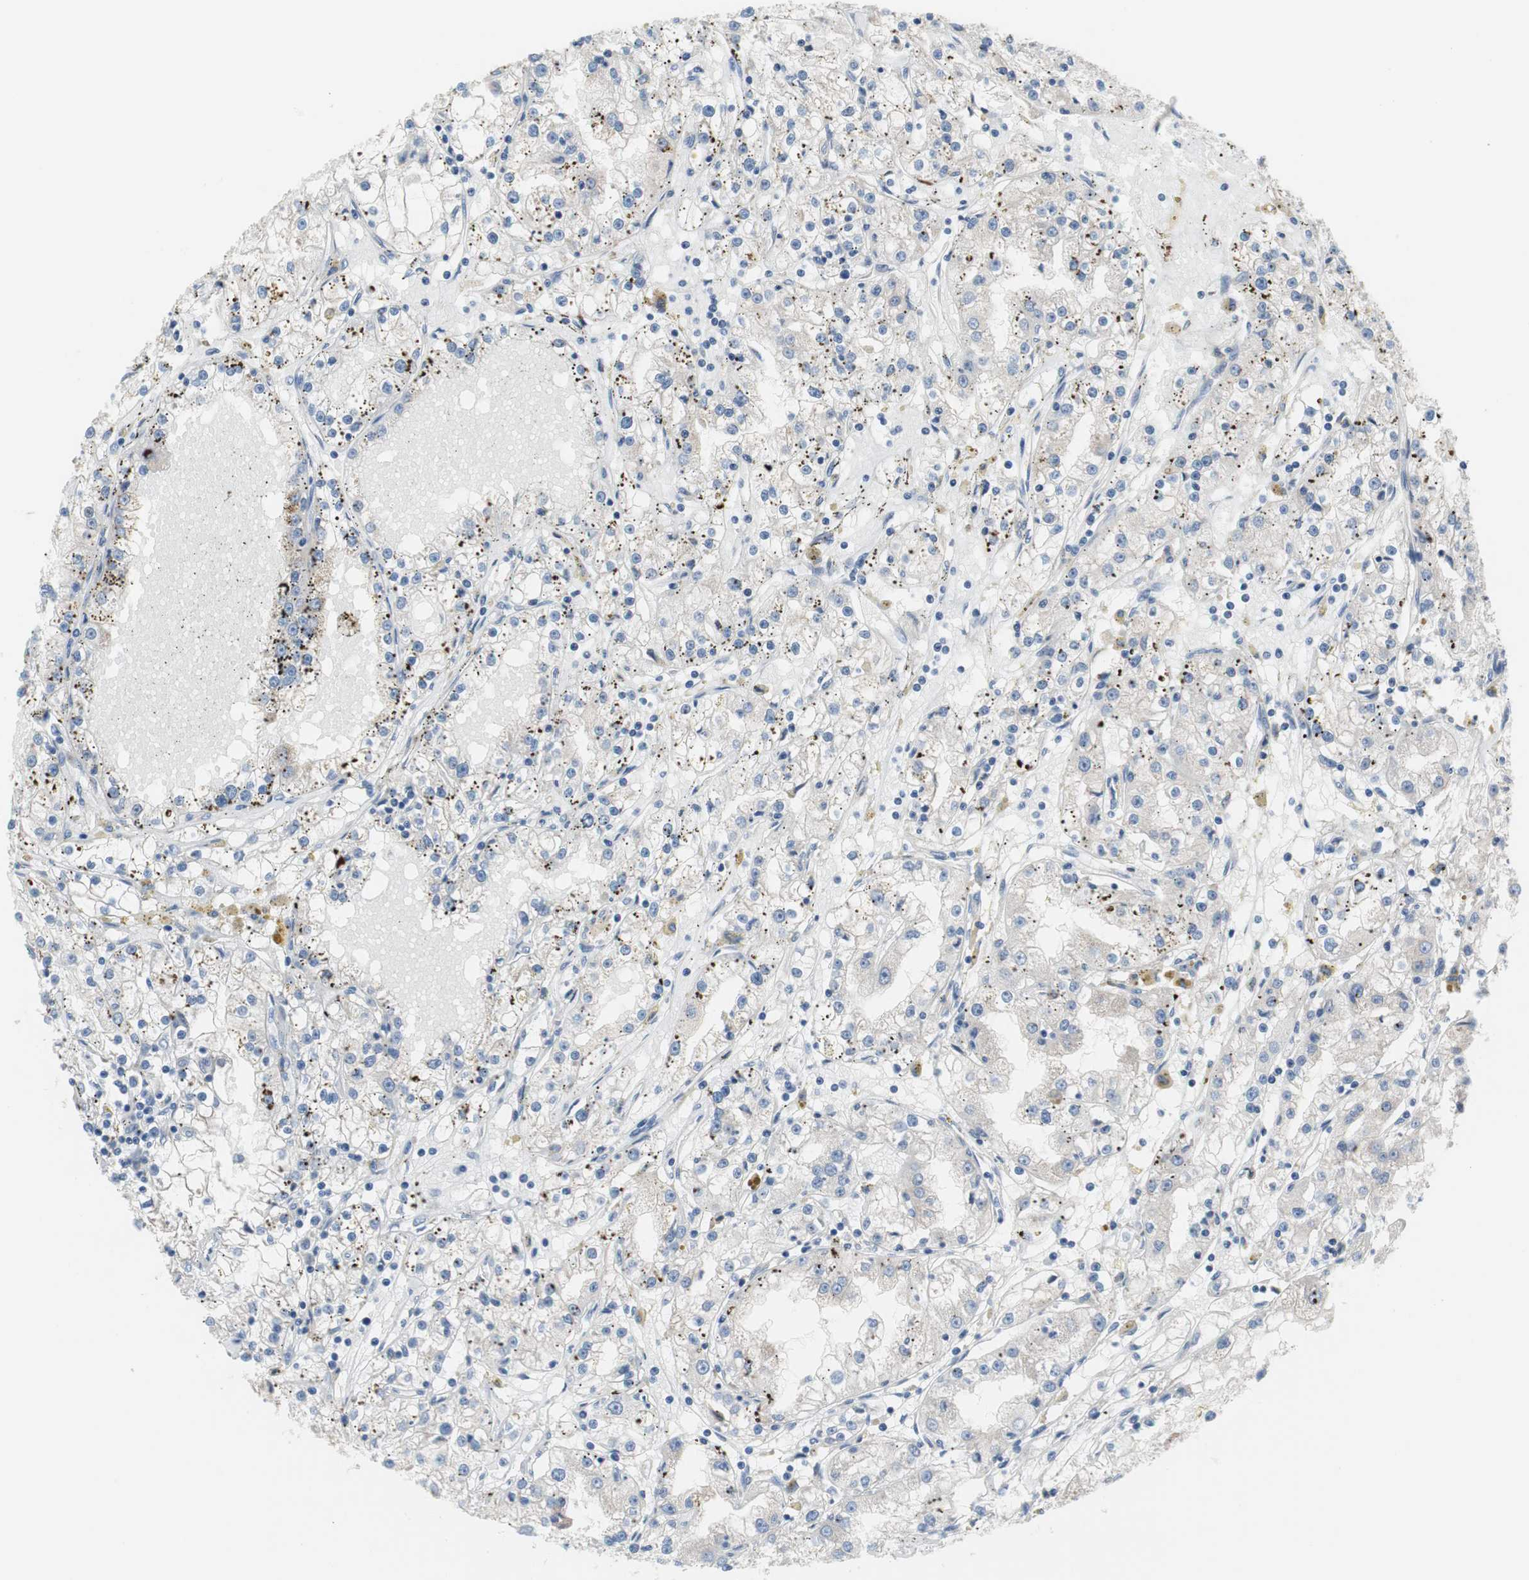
{"staining": {"intensity": "weak", "quantity": ">75%", "location": "cytoplasmic/membranous"}, "tissue": "renal cancer", "cell_type": "Tumor cells", "image_type": "cancer", "snomed": [{"axis": "morphology", "description": "Adenocarcinoma, NOS"}, {"axis": "topography", "description": "Kidney"}], "caption": "Protein staining of renal adenocarcinoma tissue exhibits weak cytoplasmic/membranous staining in approximately >75% of tumor cells. The staining was performed using DAB (3,3'-diaminobenzidine) to visualize the protein expression in brown, while the nuclei were stained in blue with hematoxylin (Magnification: 20x).", "gene": "KANSL1", "patient": {"sex": "male", "age": 56}}